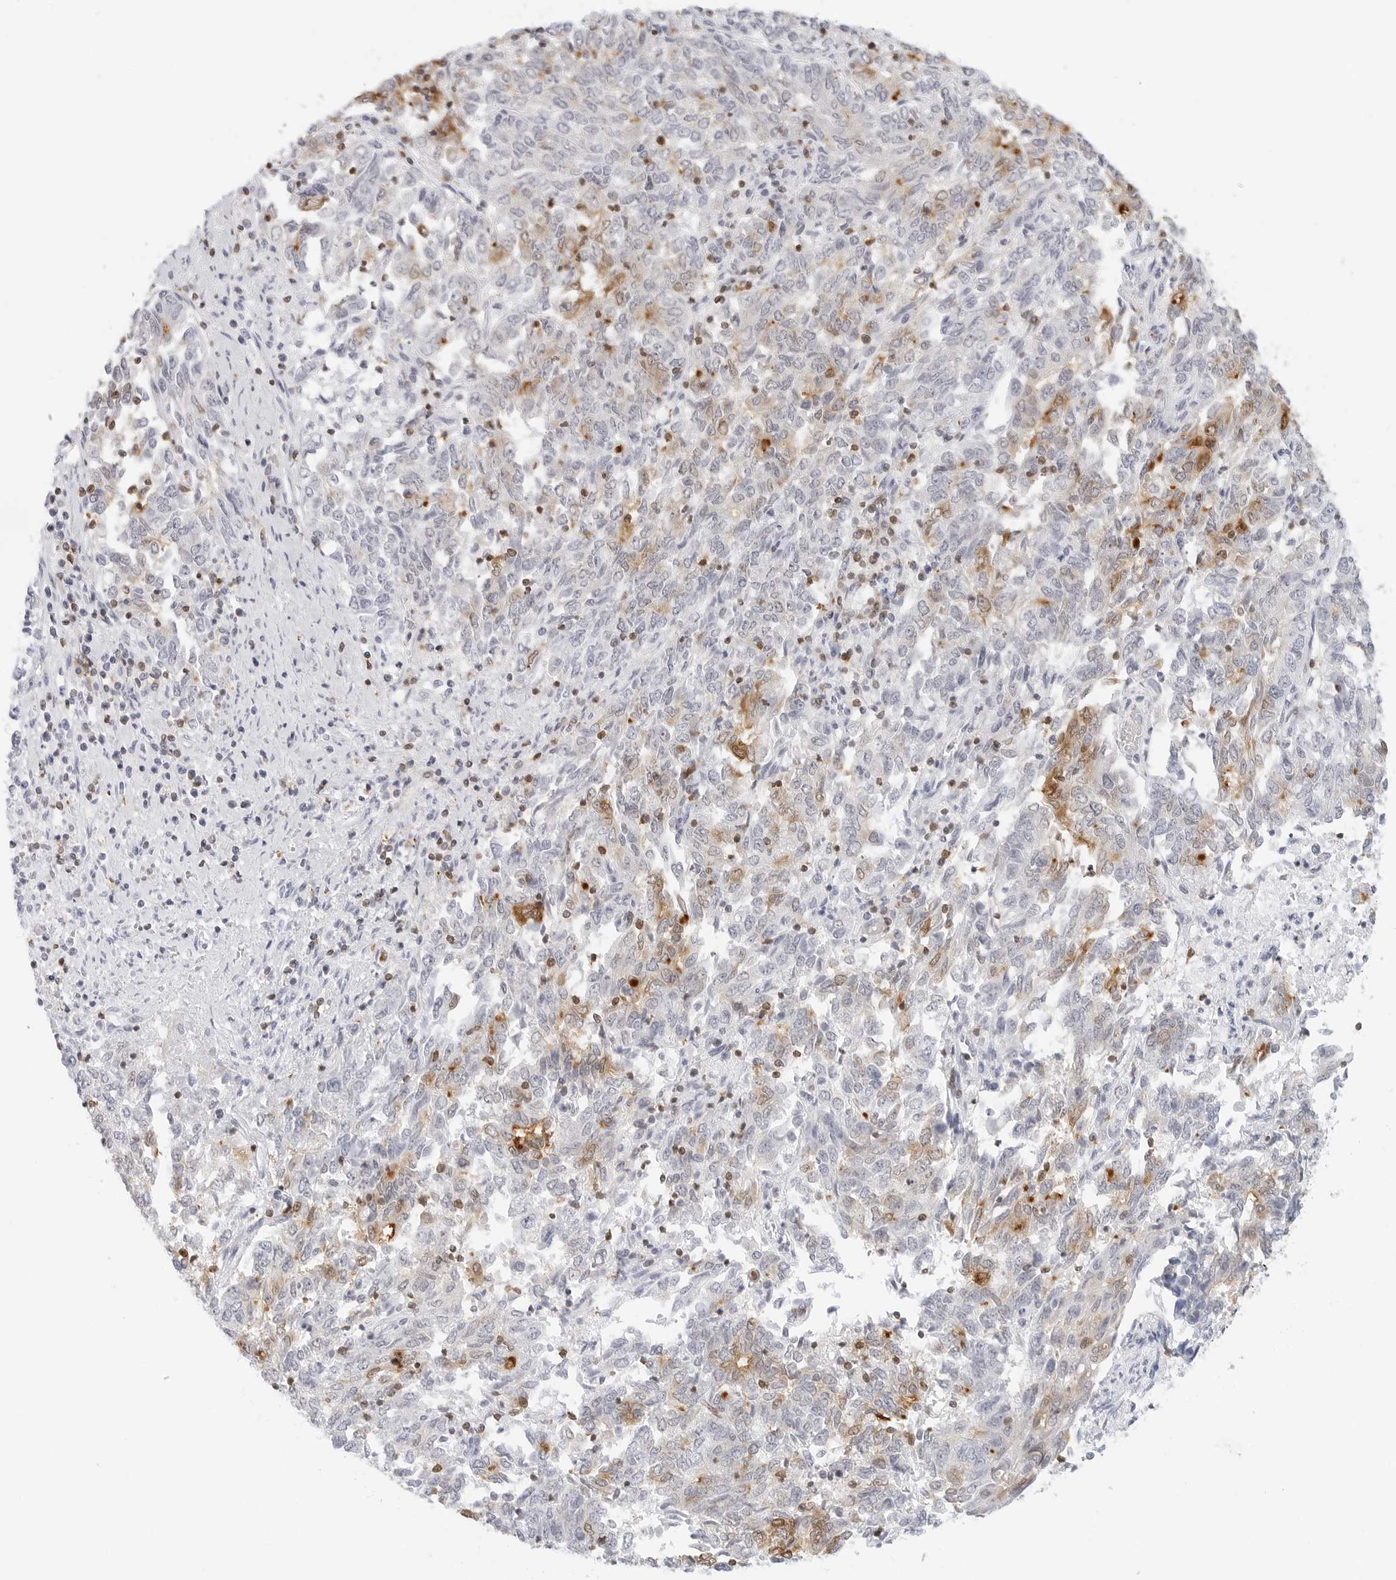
{"staining": {"intensity": "moderate", "quantity": "<25%", "location": "cytoplasmic/membranous"}, "tissue": "endometrial cancer", "cell_type": "Tumor cells", "image_type": "cancer", "snomed": [{"axis": "morphology", "description": "Adenocarcinoma, NOS"}, {"axis": "topography", "description": "Endometrium"}], "caption": "Approximately <25% of tumor cells in endometrial cancer exhibit moderate cytoplasmic/membranous protein positivity as visualized by brown immunohistochemical staining.", "gene": "SLC9A3R1", "patient": {"sex": "female", "age": 80}}